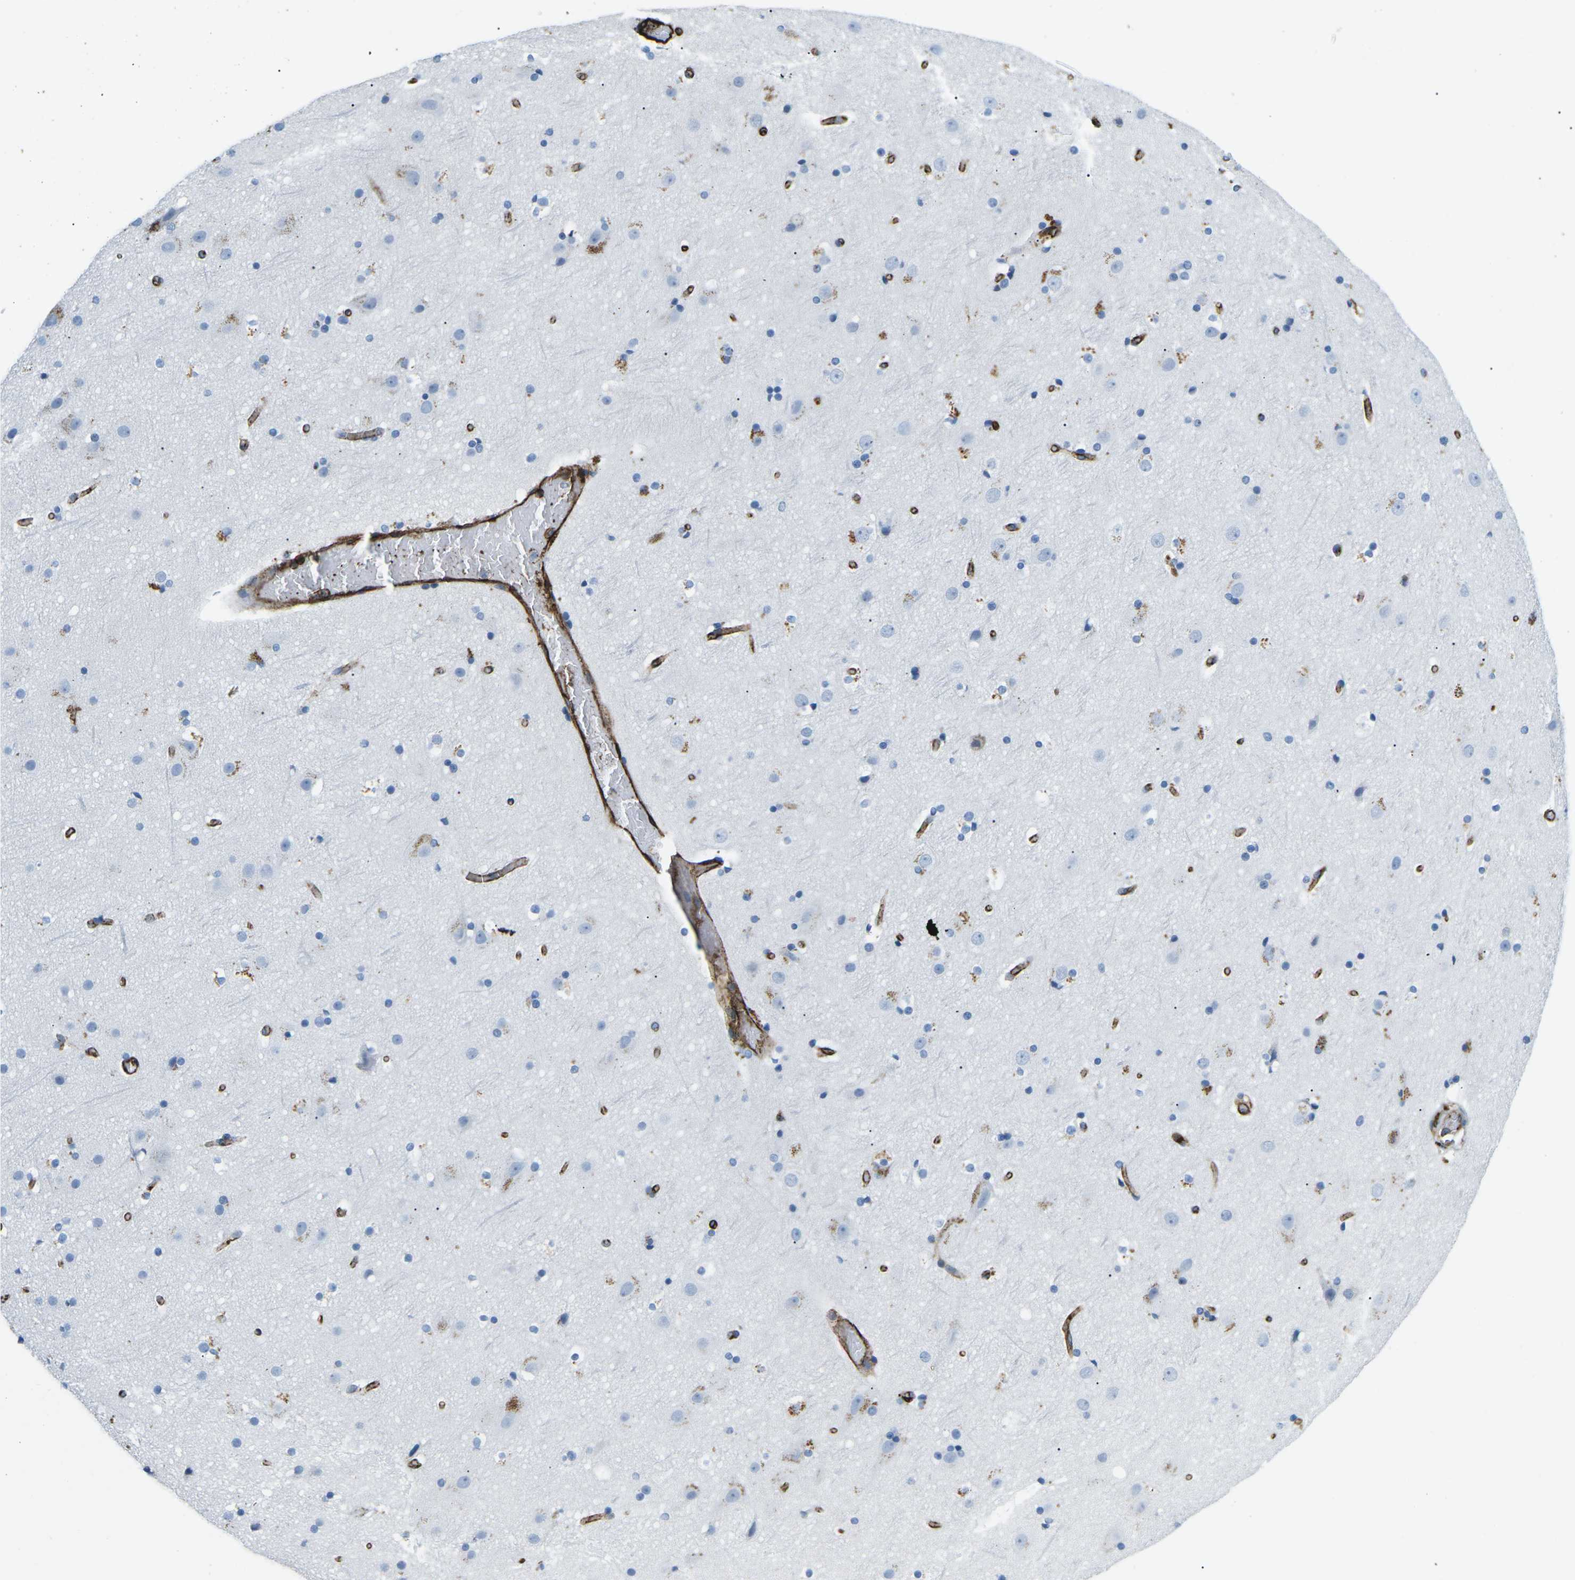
{"staining": {"intensity": "strong", "quantity": "25%-75%", "location": "cytoplasmic/membranous"}, "tissue": "cerebral cortex", "cell_type": "Endothelial cells", "image_type": "normal", "snomed": [{"axis": "morphology", "description": "Normal tissue, NOS"}, {"axis": "topography", "description": "Cerebral cortex"}], "caption": "A brown stain labels strong cytoplasmic/membranous expression of a protein in endothelial cells of unremarkable human cerebral cortex.", "gene": "HLA", "patient": {"sex": "male", "age": 57}}